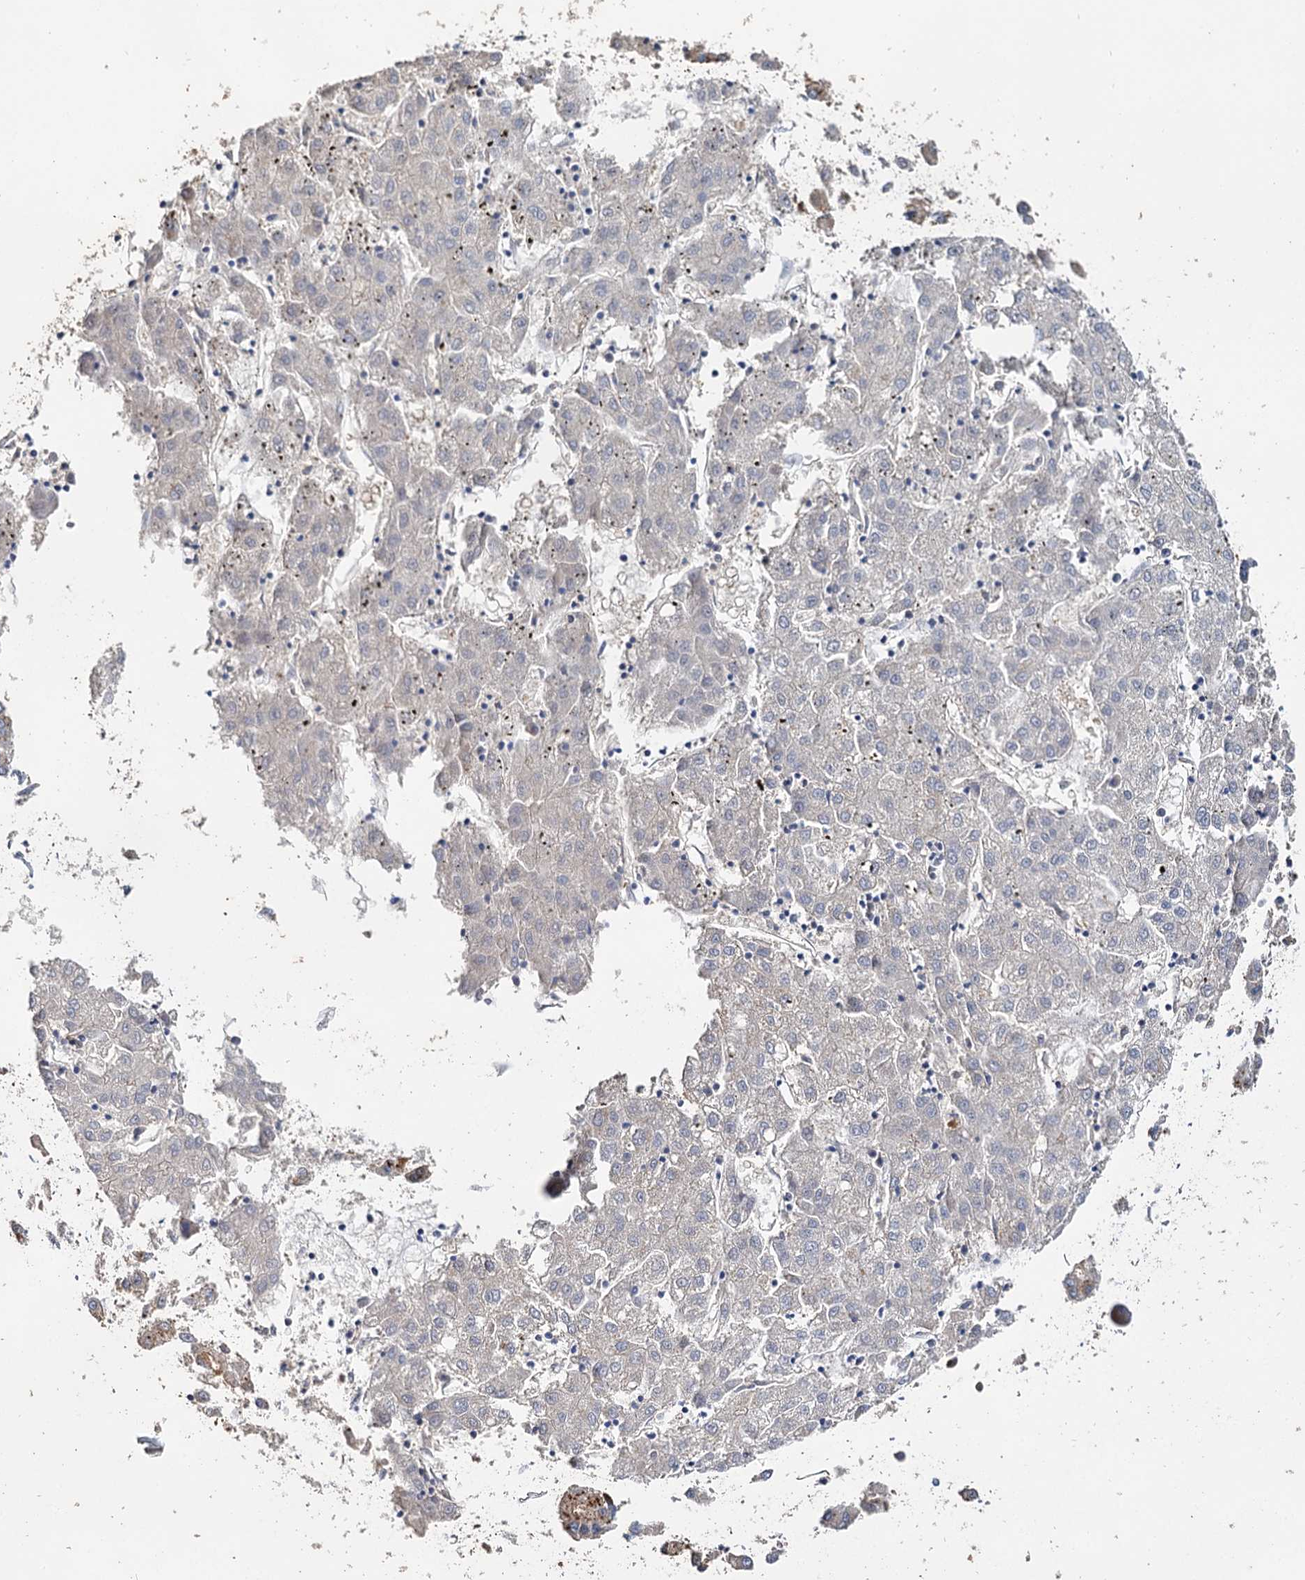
{"staining": {"intensity": "negative", "quantity": "none", "location": "none"}, "tissue": "liver cancer", "cell_type": "Tumor cells", "image_type": "cancer", "snomed": [{"axis": "morphology", "description": "Carcinoma, Hepatocellular, NOS"}, {"axis": "topography", "description": "Liver"}], "caption": "This is an immunohistochemistry (IHC) histopathology image of human hepatocellular carcinoma (liver). There is no positivity in tumor cells.", "gene": "DNAH6", "patient": {"sex": "male", "age": 72}}